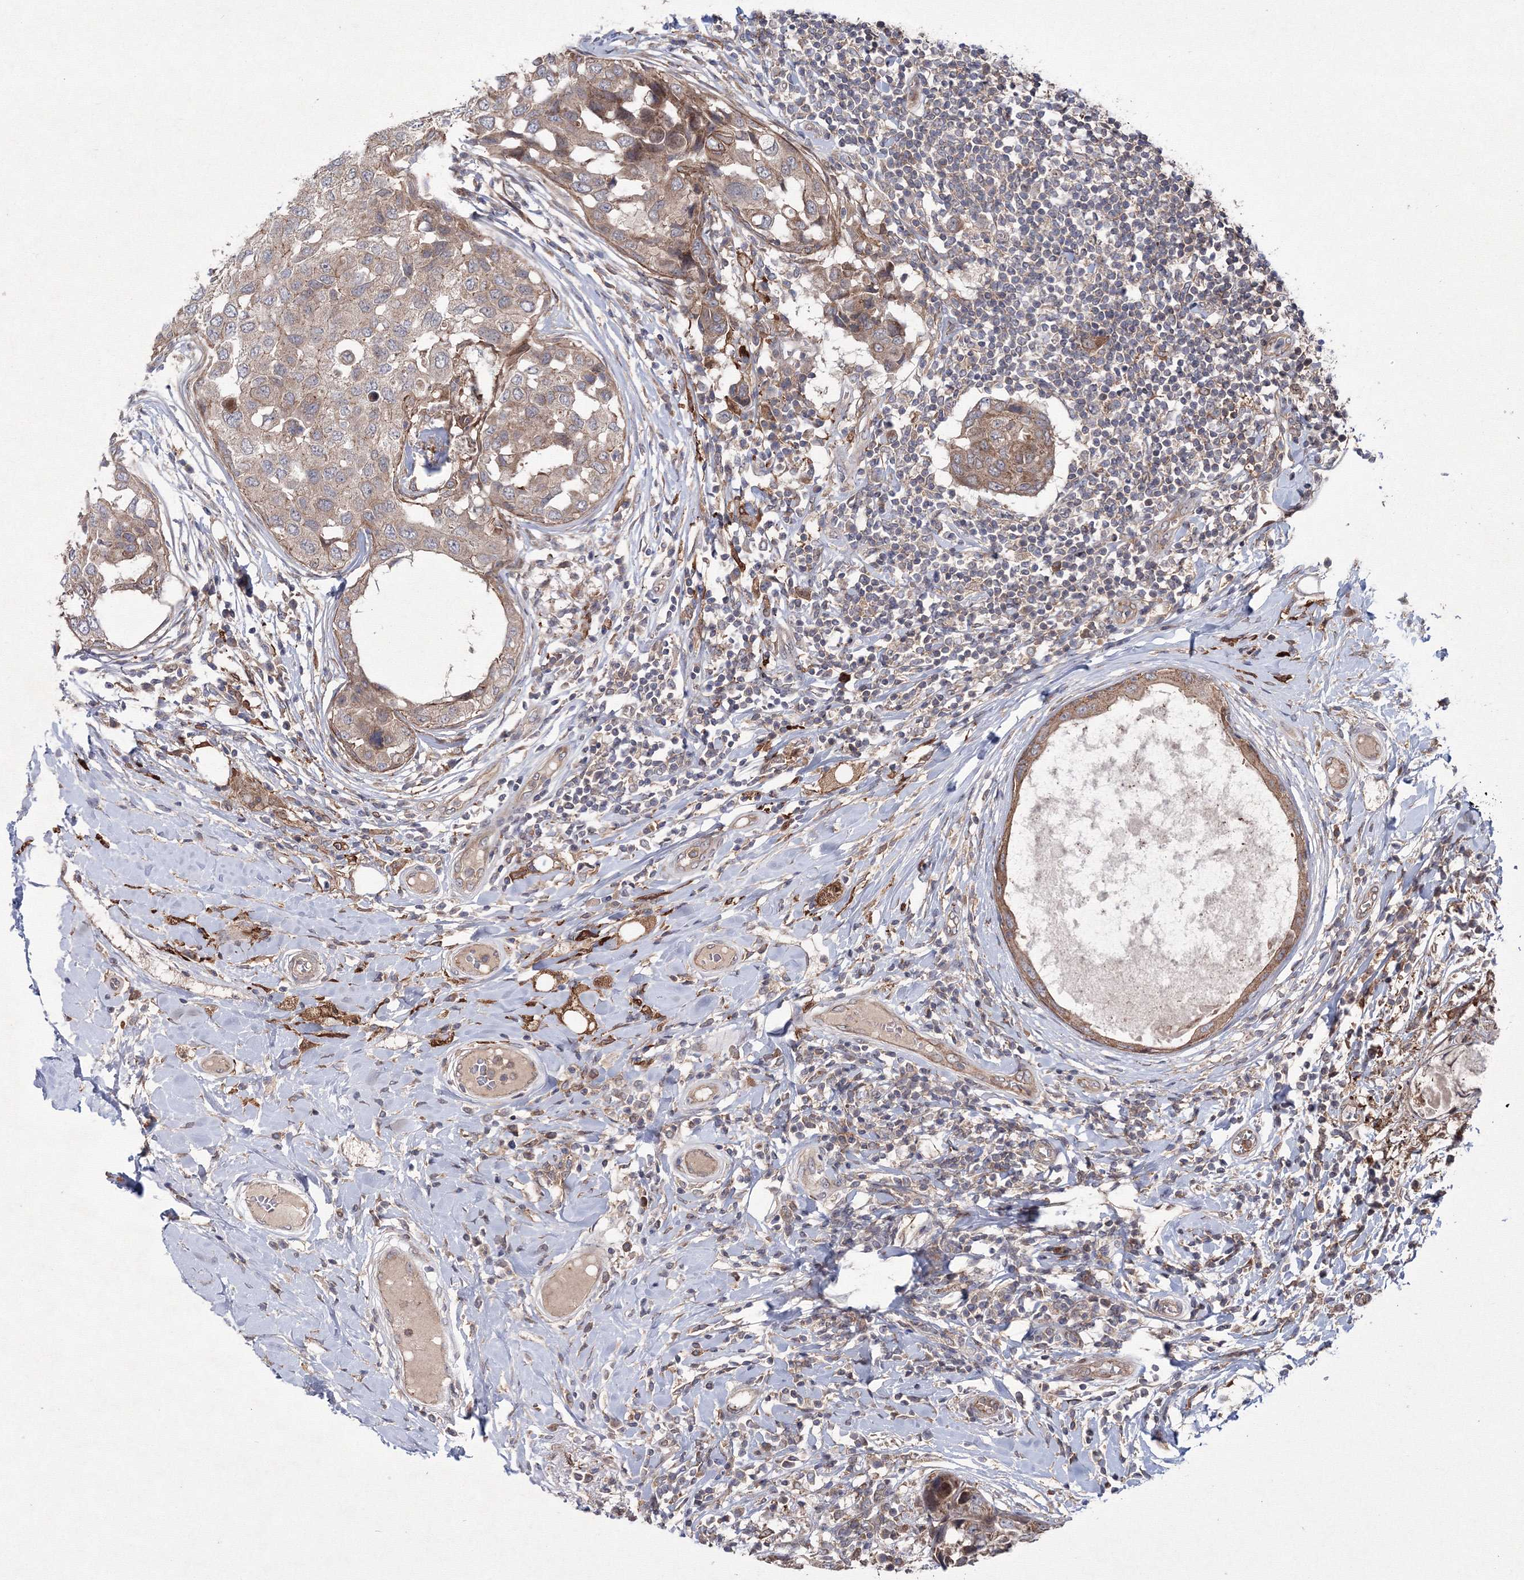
{"staining": {"intensity": "moderate", "quantity": ">75%", "location": "cytoplasmic/membranous"}, "tissue": "breast cancer", "cell_type": "Tumor cells", "image_type": "cancer", "snomed": [{"axis": "morphology", "description": "Duct carcinoma"}, {"axis": "topography", "description": "Breast"}], "caption": "Immunohistochemical staining of human breast cancer (infiltrating ductal carcinoma) displays medium levels of moderate cytoplasmic/membranous protein positivity in approximately >75% of tumor cells. The protein is stained brown, and the nuclei are stained in blue (DAB (3,3'-diaminobenzidine) IHC with brightfield microscopy, high magnification).", "gene": "RANBP3L", "patient": {"sex": "female", "age": 27}}